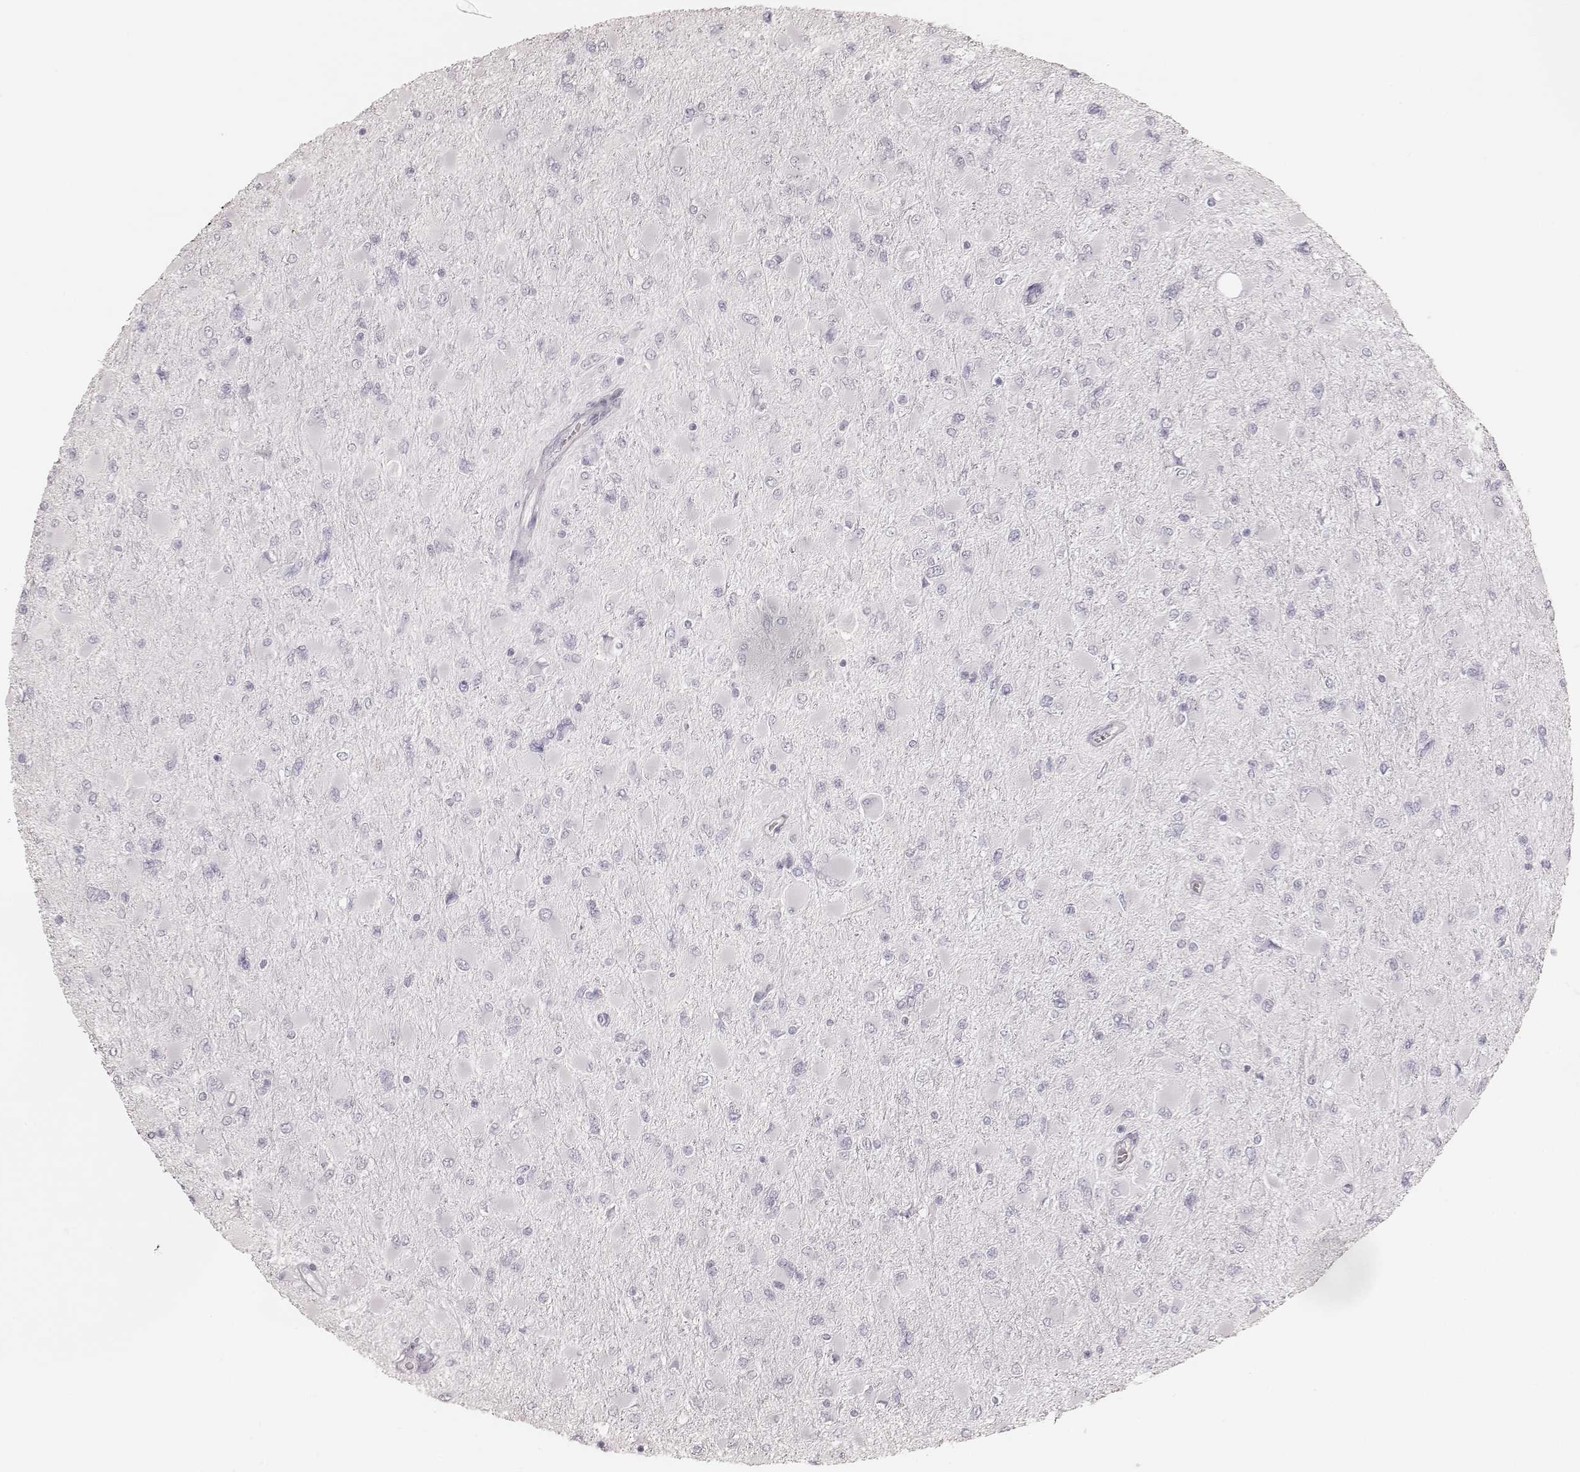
{"staining": {"intensity": "negative", "quantity": "none", "location": "none"}, "tissue": "glioma", "cell_type": "Tumor cells", "image_type": "cancer", "snomed": [{"axis": "morphology", "description": "Glioma, malignant, High grade"}, {"axis": "topography", "description": "Cerebral cortex"}], "caption": "DAB (3,3'-diaminobenzidine) immunohistochemical staining of glioma exhibits no significant expression in tumor cells. Brightfield microscopy of IHC stained with DAB (3,3'-diaminobenzidine) (brown) and hematoxylin (blue), captured at high magnification.", "gene": "KRT82", "patient": {"sex": "female", "age": 36}}